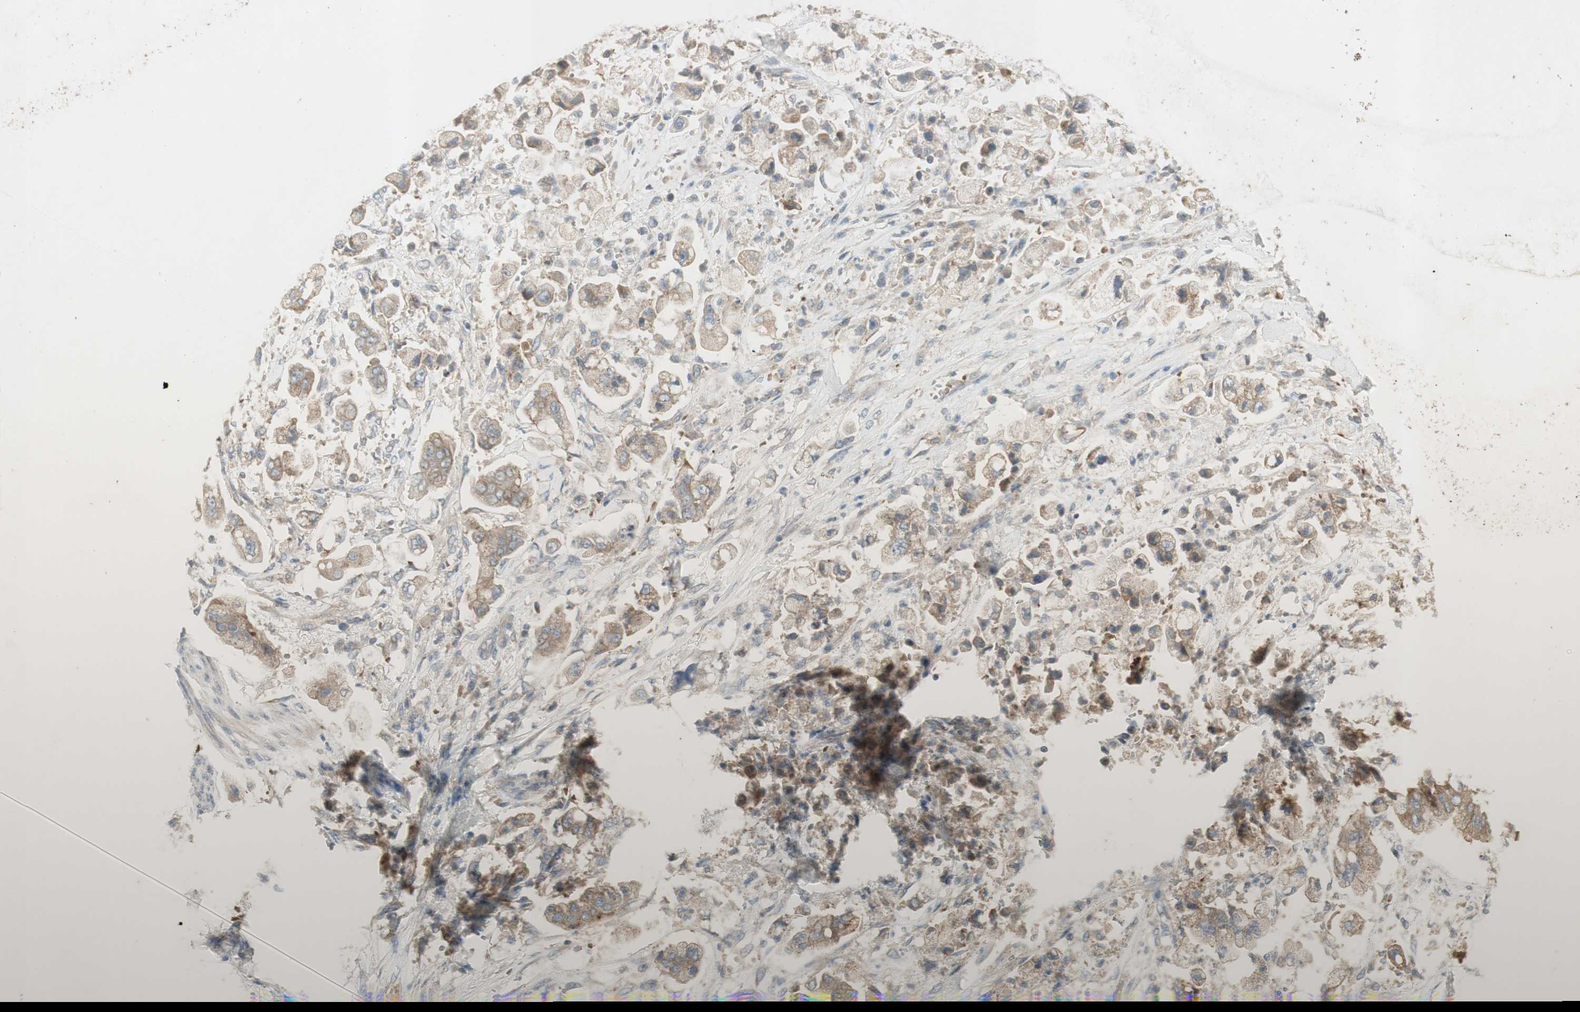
{"staining": {"intensity": "moderate", "quantity": ">75%", "location": "cytoplasmic/membranous"}, "tissue": "stomach cancer", "cell_type": "Tumor cells", "image_type": "cancer", "snomed": [{"axis": "morphology", "description": "Adenocarcinoma, NOS"}, {"axis": "topography", "description": "Stomach"}], "caption": "Immunohistochemistry of human stomach adenocarcinoma displays medium levels of moderate cytoplasmic/membranous staining in about >75% of tumor cells.", "gene": "PTGER4", "patient": {"sex": "male", "age": 62}}